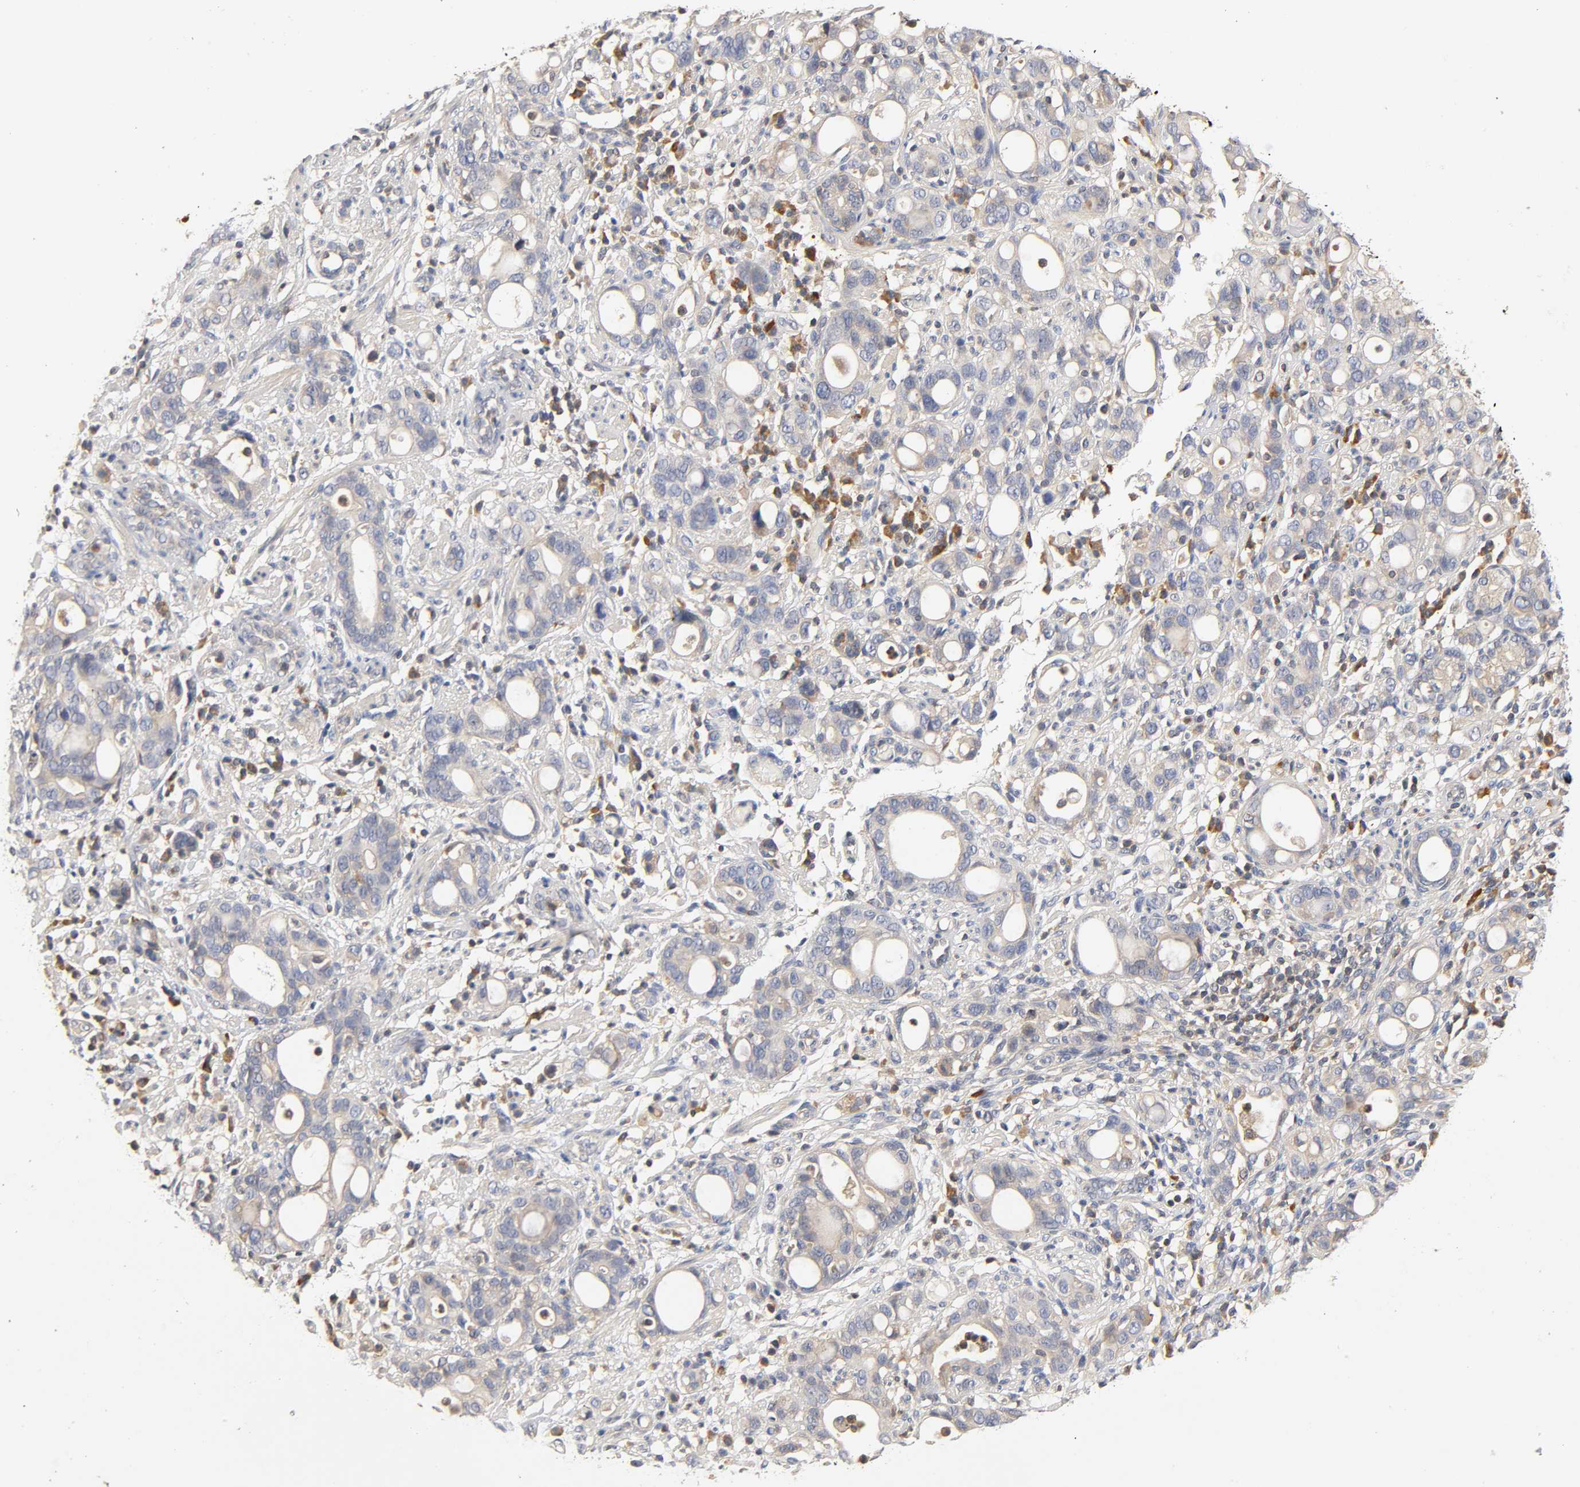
{"staining": {"intensity": "negative", "quantity": "none", "location": "none"}, "tissue": "stomach cancer", "cell_type": "Tumor cells", "image_type": "cancer", "snomed": [{"axis": "morphology", "description": "Adenocarcinoma, NOS"}, {"axis": "topography", "description": "Stomach"}], "caption": "High power microscopy photomicrograph of an immunohistochemistry (IHC) image of stomach cancer (adenocarcinoma), revealing no significant positivity in tumor cells.", "gene": "RHOA", "patient": {"sex": "female", "age": 75}}